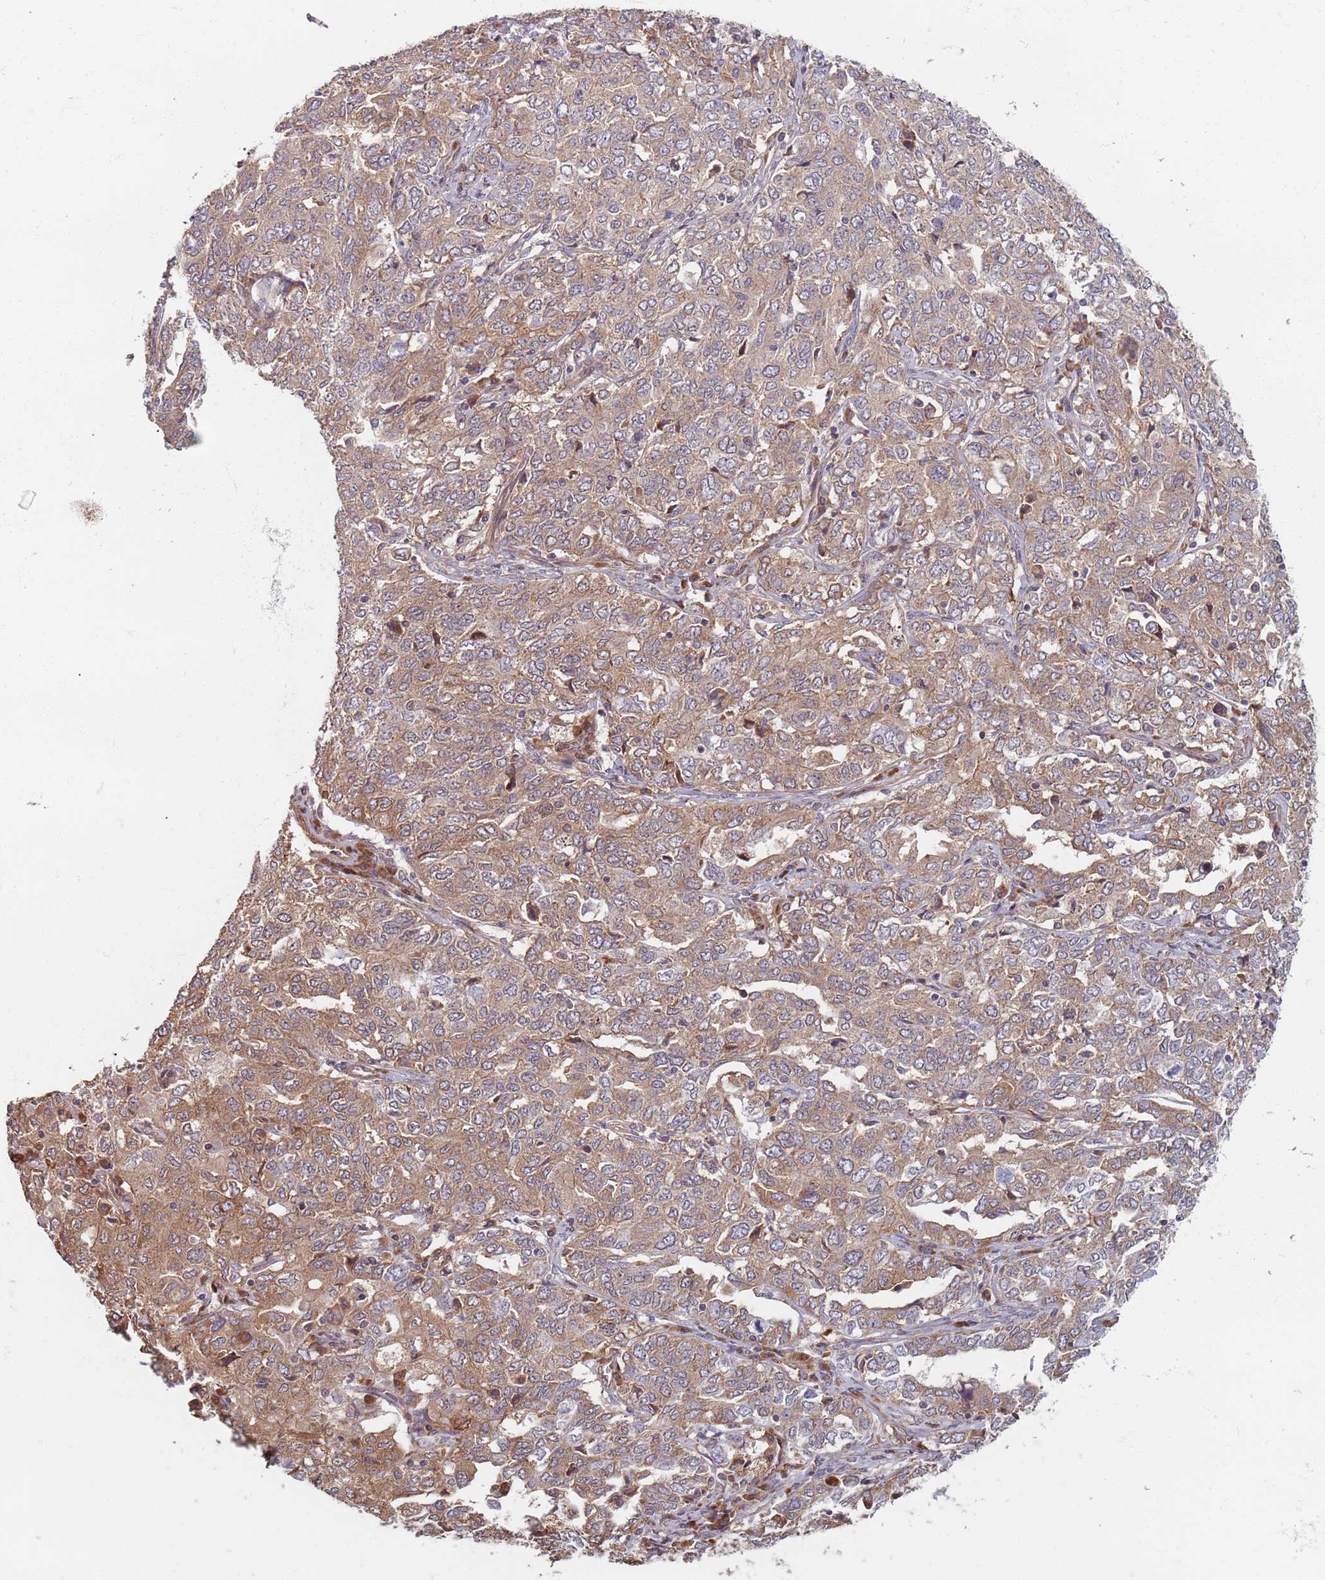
{"staining": {"intensity": "moderate", "quantity": ">75%", "location": "cytoplasmic/membranous"}, "tissue": "ovarian cancer", "cell_type": "Tumor cells", "image_type": "cancer", "snomed": [{"axis": "morphology", "description": "Carcinoma, endometroid"}, {"axis": "topography", "description": "Ovary"}], "caption": "Protein analysis of ovarian cancer tissue shows moderate cytoplasmic/membranous expression in about >75% of tumor cells.", "gene": "NOTCH3", "patient": {"sex": "female", "age": 62}}